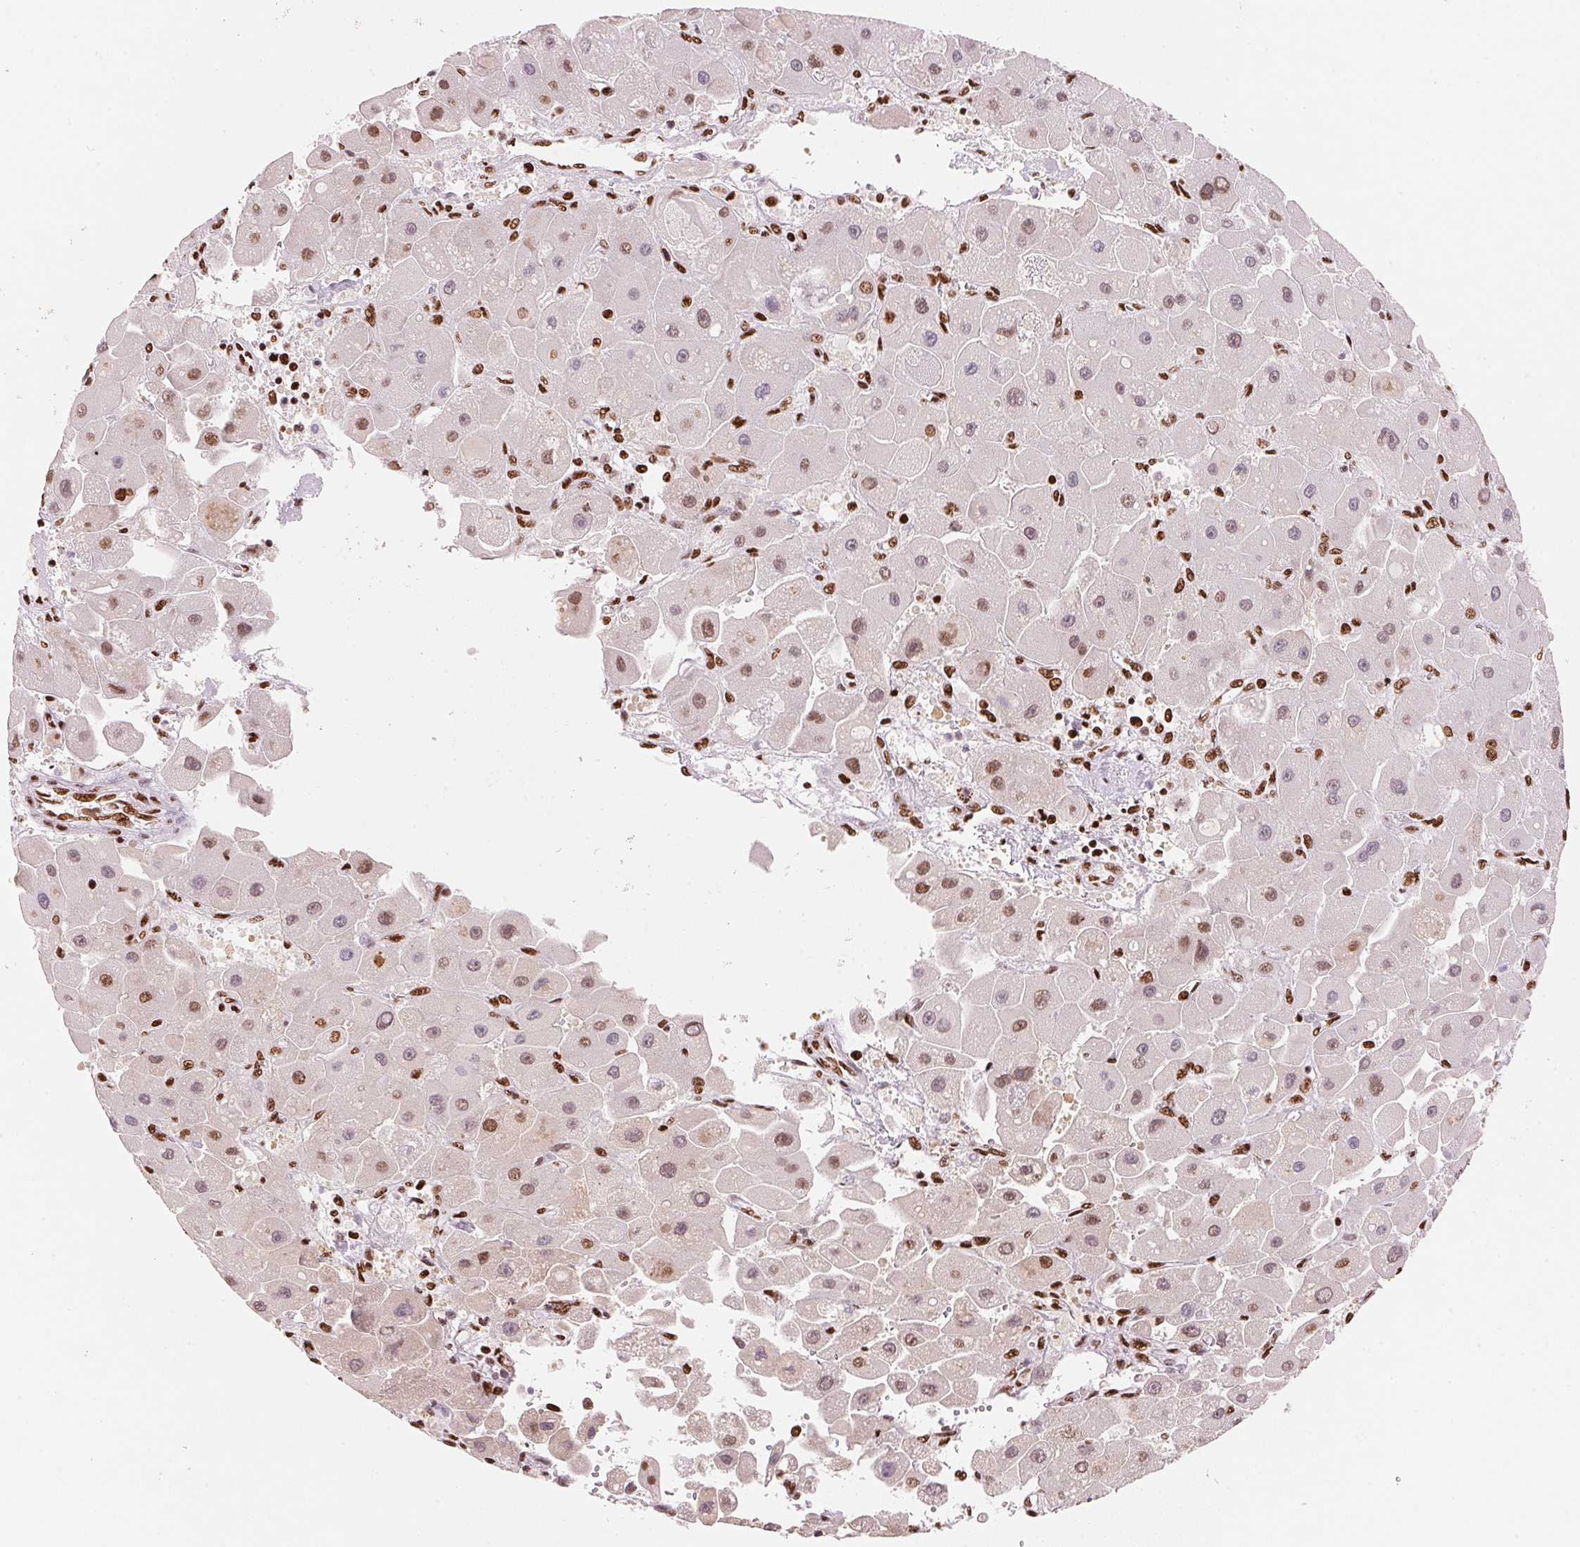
{"staining": {"intensity": "strong", "quantity": "<25%", "location": "nuclear"}, "tissue": "liver cancer", "cell_type": "Tumor cells", "image_type": "cancer", "snomed": [{"axis": "morphology", "description": "Carcinoma, Hepatocellular, NOS"}, {"axis": "topography", "description": "Liver"}], "caption": "An image of human liver cancer (hepatocellular carcinoma) stained for a protein demonstrates strong nuclear brown staining in tumor cells.", "gene": "NXF1", "patient": {"sex": "male", "age": 24}}